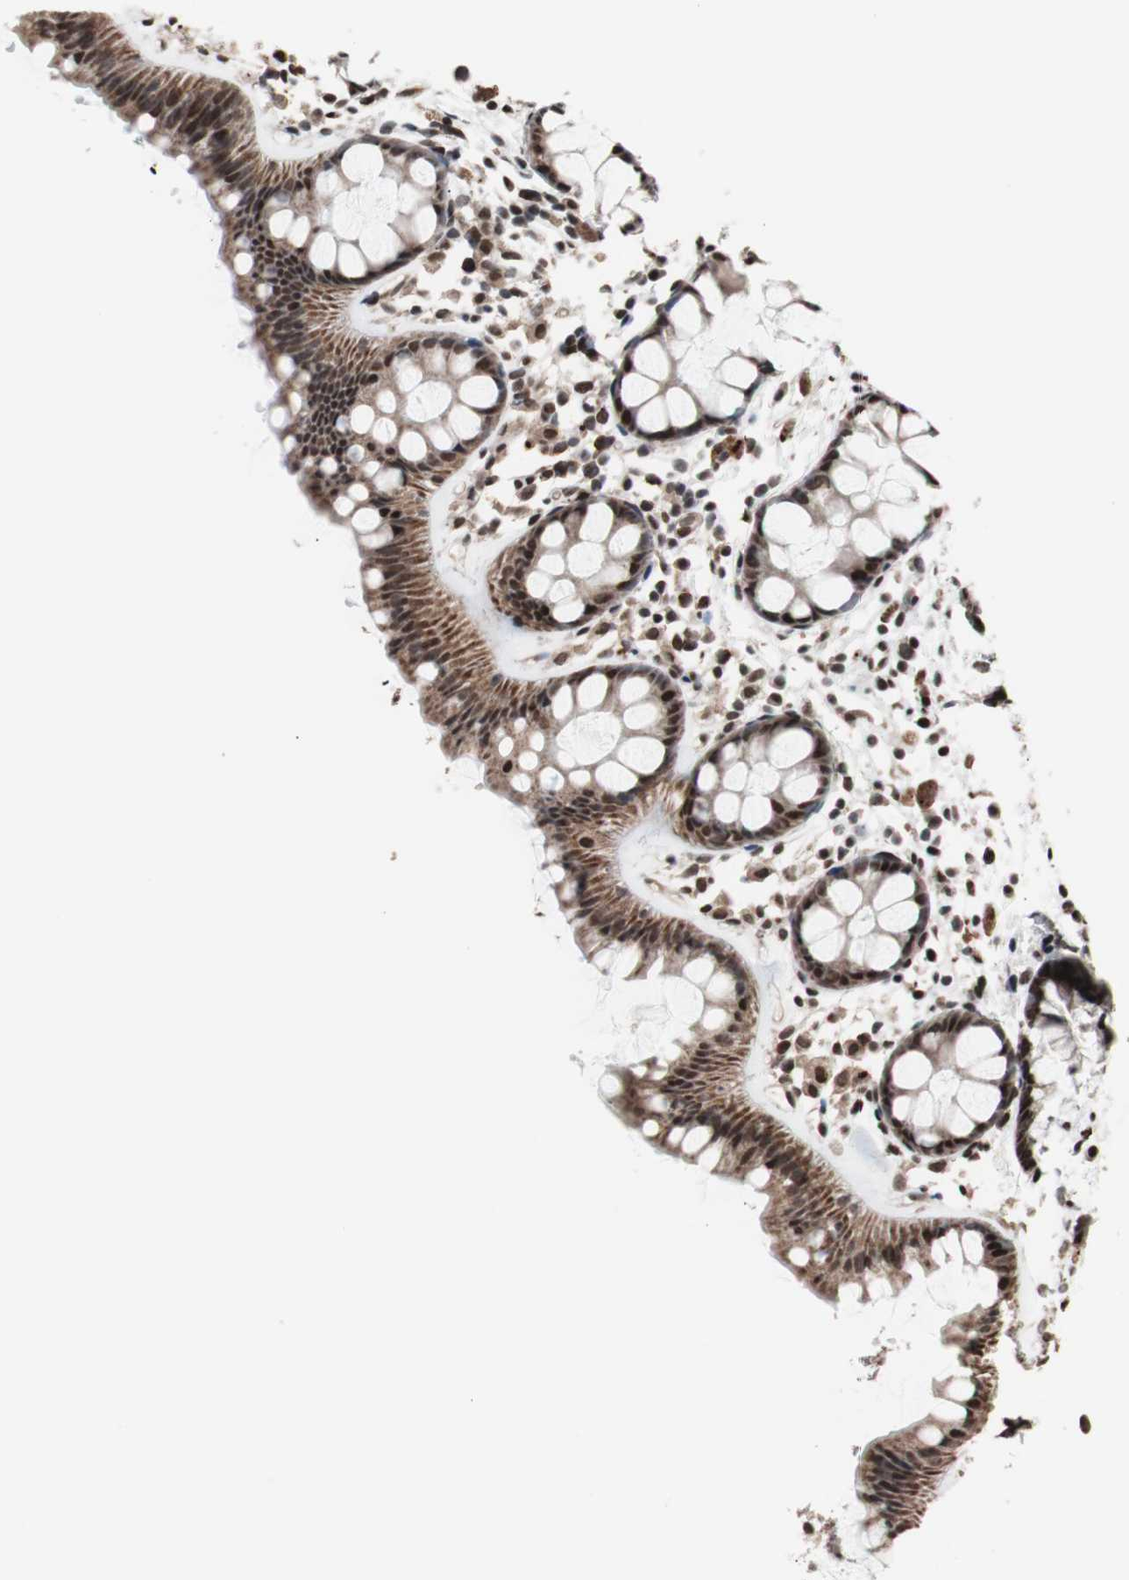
{"staining": {"intensity": "strong", "quantity": ">75%", "location": "cytoplasmic/membranous,nuclear"}, "tissue": "rectum", "cell_type": "Glandular cells", "image_type": "normal", "snomed": [{"axis": "morphology", "description": "Normal tissue, NOS"}, {"axis": "topography", "description": "Rectum"}], "caption": "Benign rectum exhibits strong cytoplasmic/membranous,nuclear staining in approximately >75% of glandular cells (Stains: DAB (3,3'-diaminobenzidine) in brown, nuclei in blue, Microscopy: brightfield microscopy at high magnification)..", "gene": "POGZ", "patient": {"sex": "female", "age": 66}}